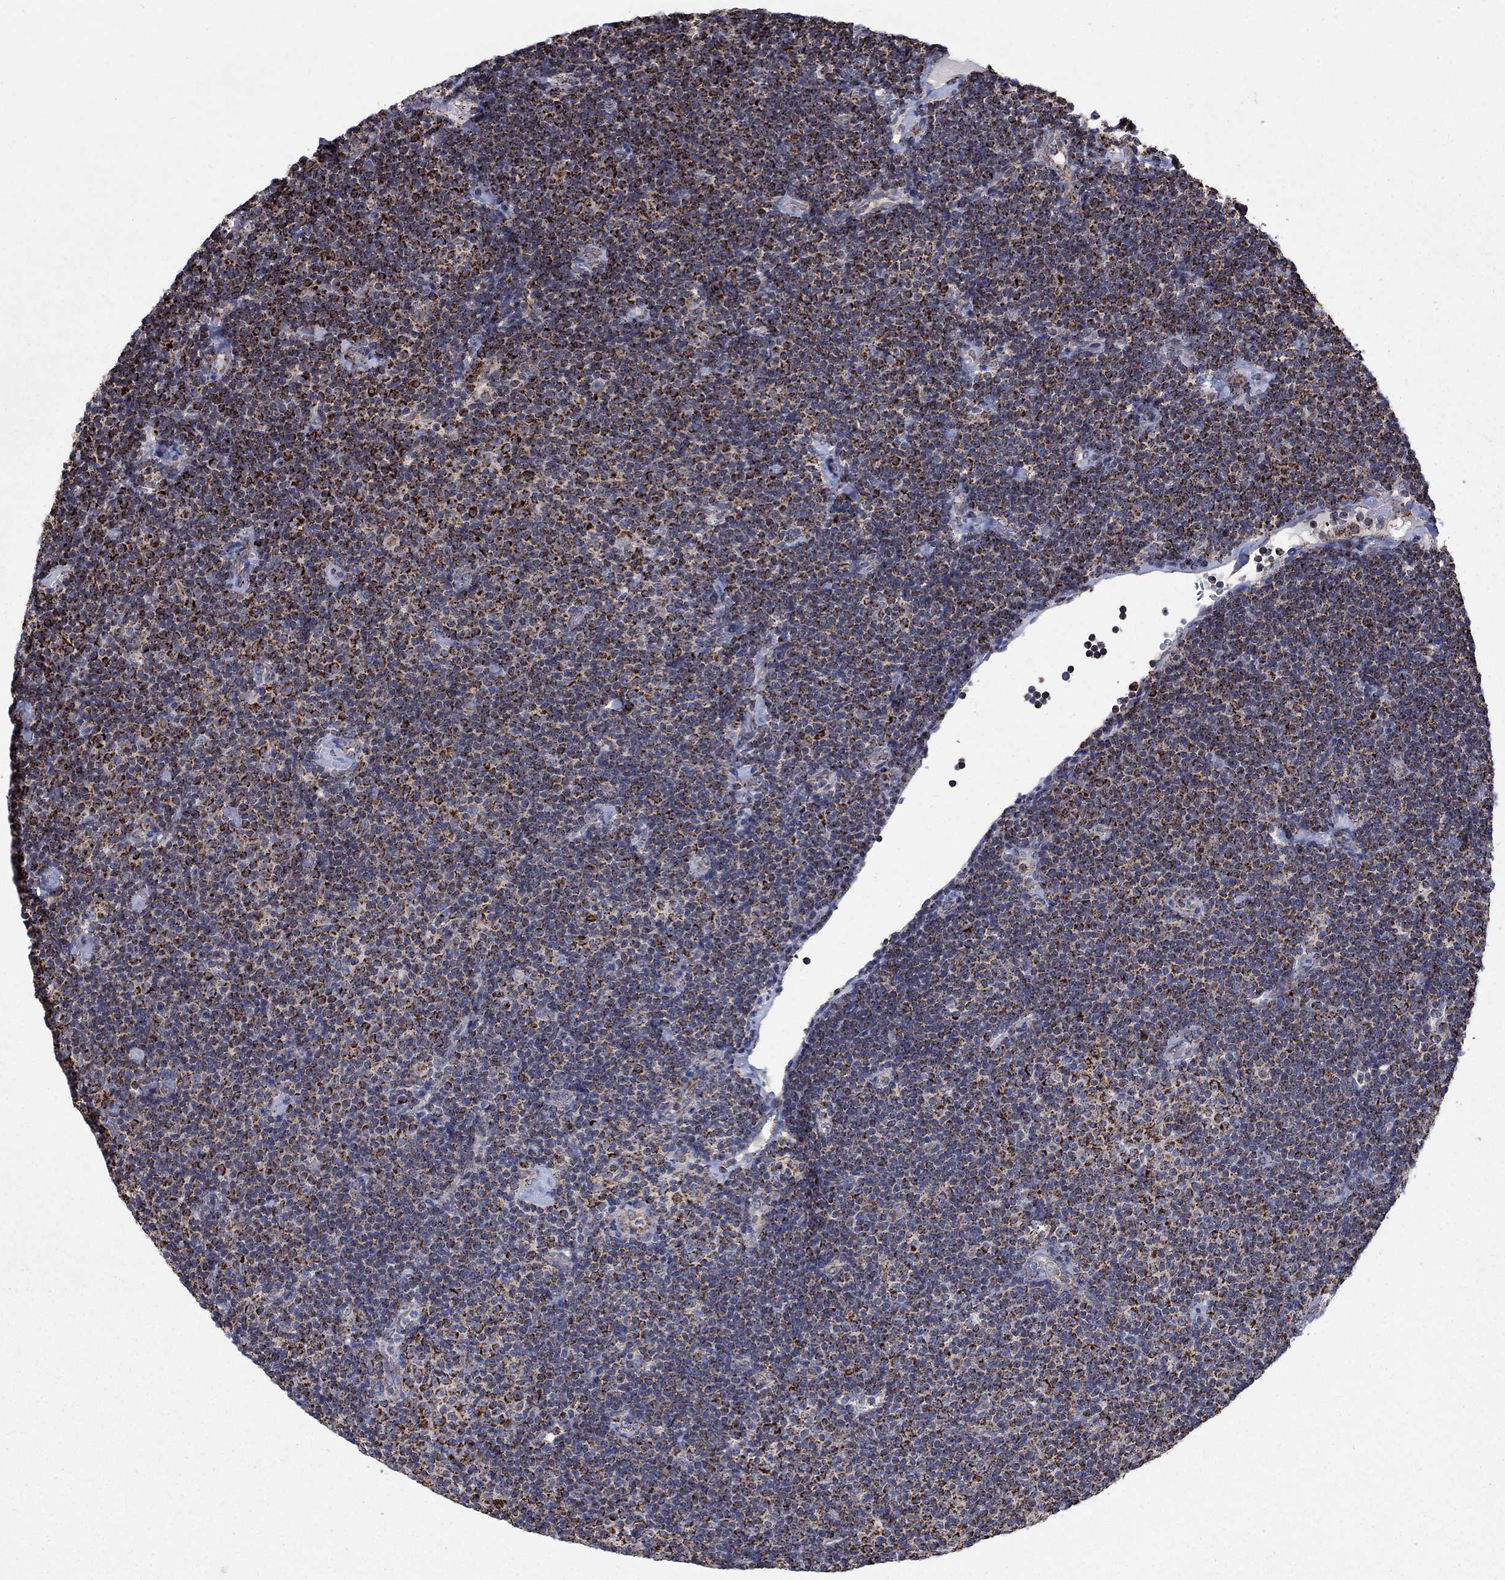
{"staining": {"intensity": "strong", "quantity": ">75%", "location": "cytoplasmic/membranous"}, "tissue": "lymphoma", "cell_type": "Tumor cells", "image_type": "cancer", "snomed": [{"axis": "morphology", "description": "Malignant lymphoma, non-Hodgkin's type, Low grade"}, {"axis": "topography", "description": "Lymph node"}], "caption": "Tumor cells display high levels of strong cytoplasmic/membranous staining in approximately >75% of cells in human lymphoma. (Stains: DAB (3,3'-diaminobenzidine) in brown, nuclei in blue, Microscopy: brightfield microscopy at high magnification).", "gene": "MOAP1", "patient": {"sex": "male", "age": 81}}